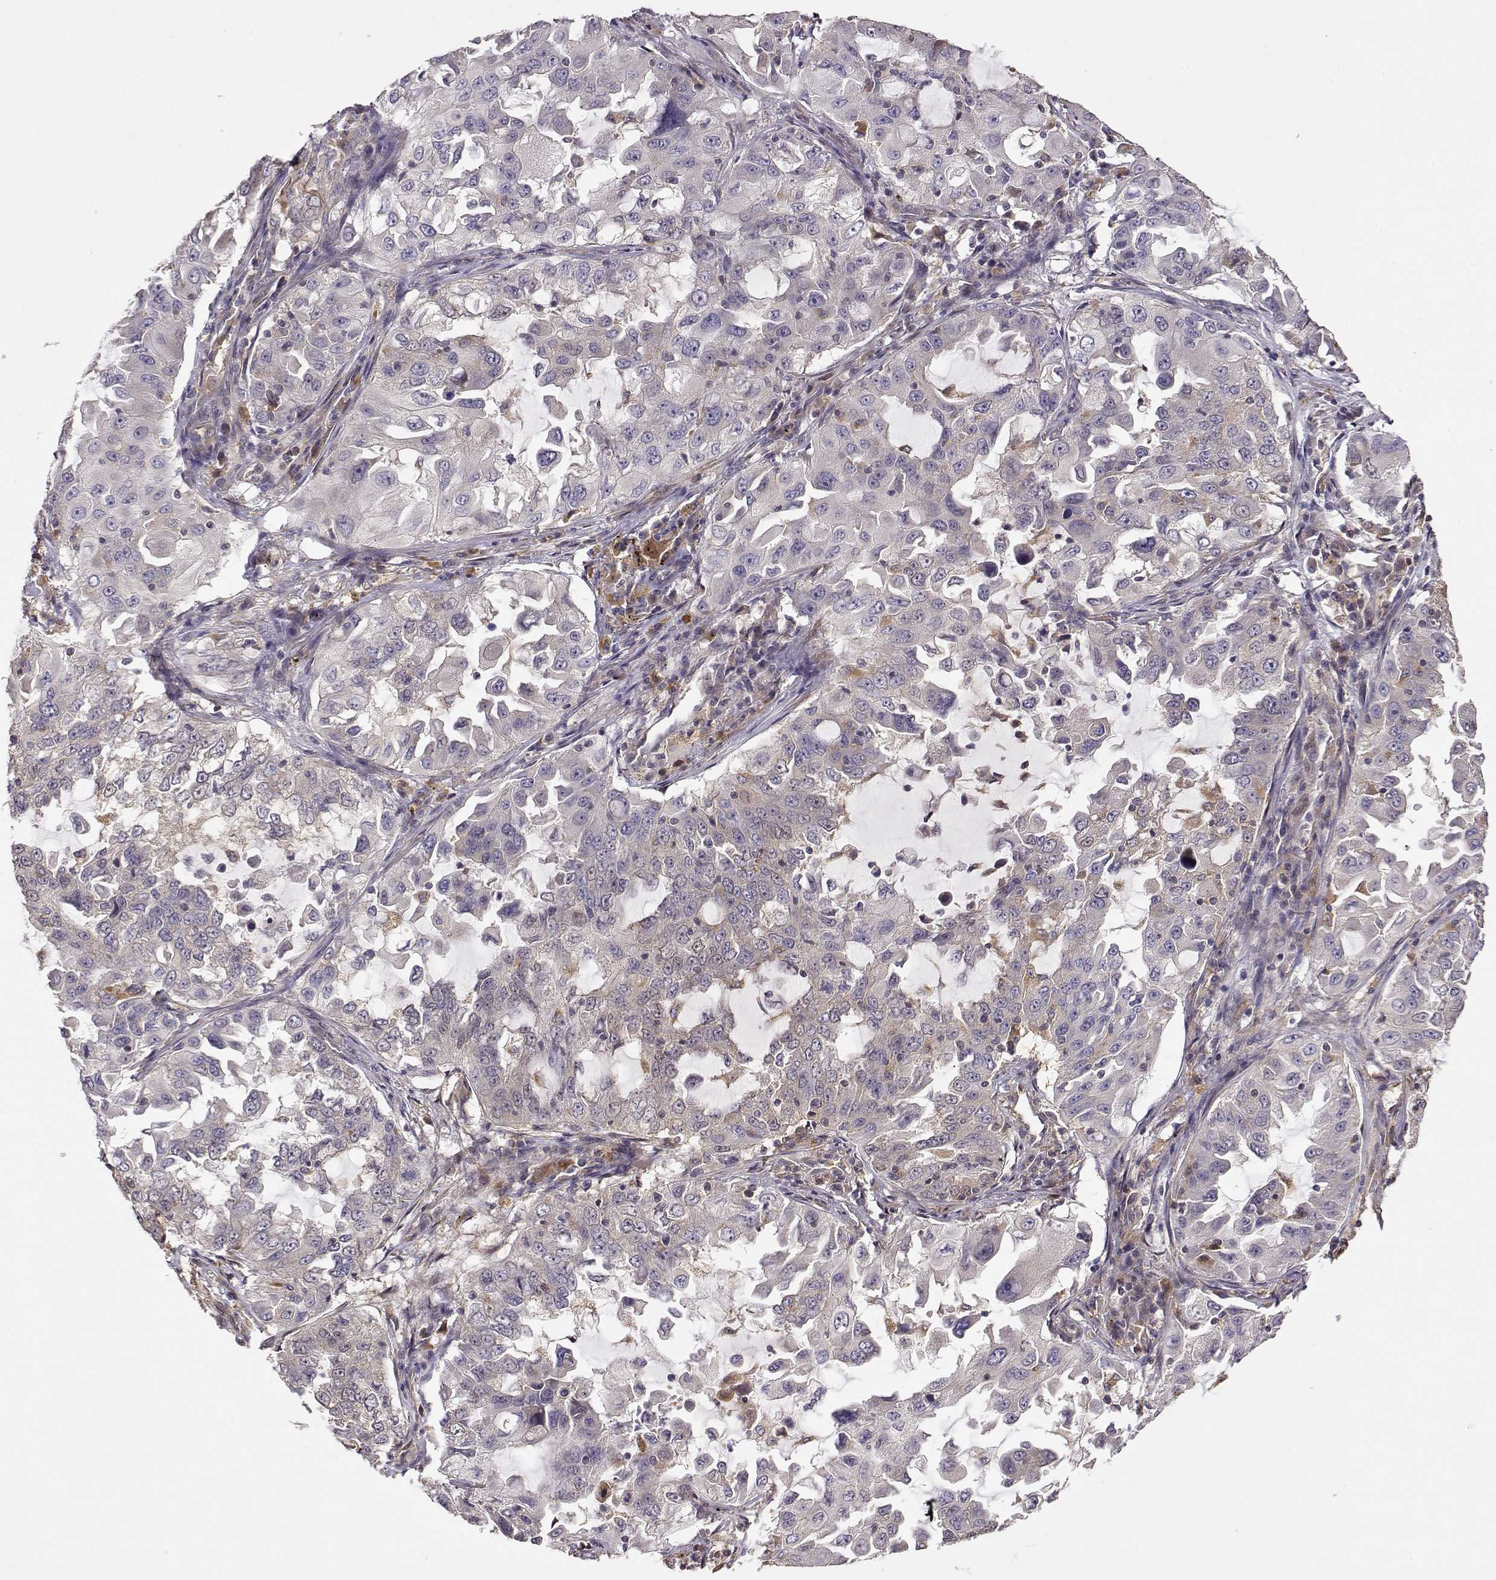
{"staining": {"intensity": "negative", "quantity": "none", "location": "none"}, "tissue": "lung cancer", "cell_type": "Tumor cells", "image_type": "cancer", "snomed": [{"axis": "morphology", "description": "Adenocarcinoma, NOS"}, {"axis": "topography", "description": "Lung"}], "caption": "The immunohistochemistry image has no significant expression in tumor cells of lung cancer (adenocarcinoma) tissue.", "gene": "CRIM1", "patient": {"sex": "female", "age": 61}}